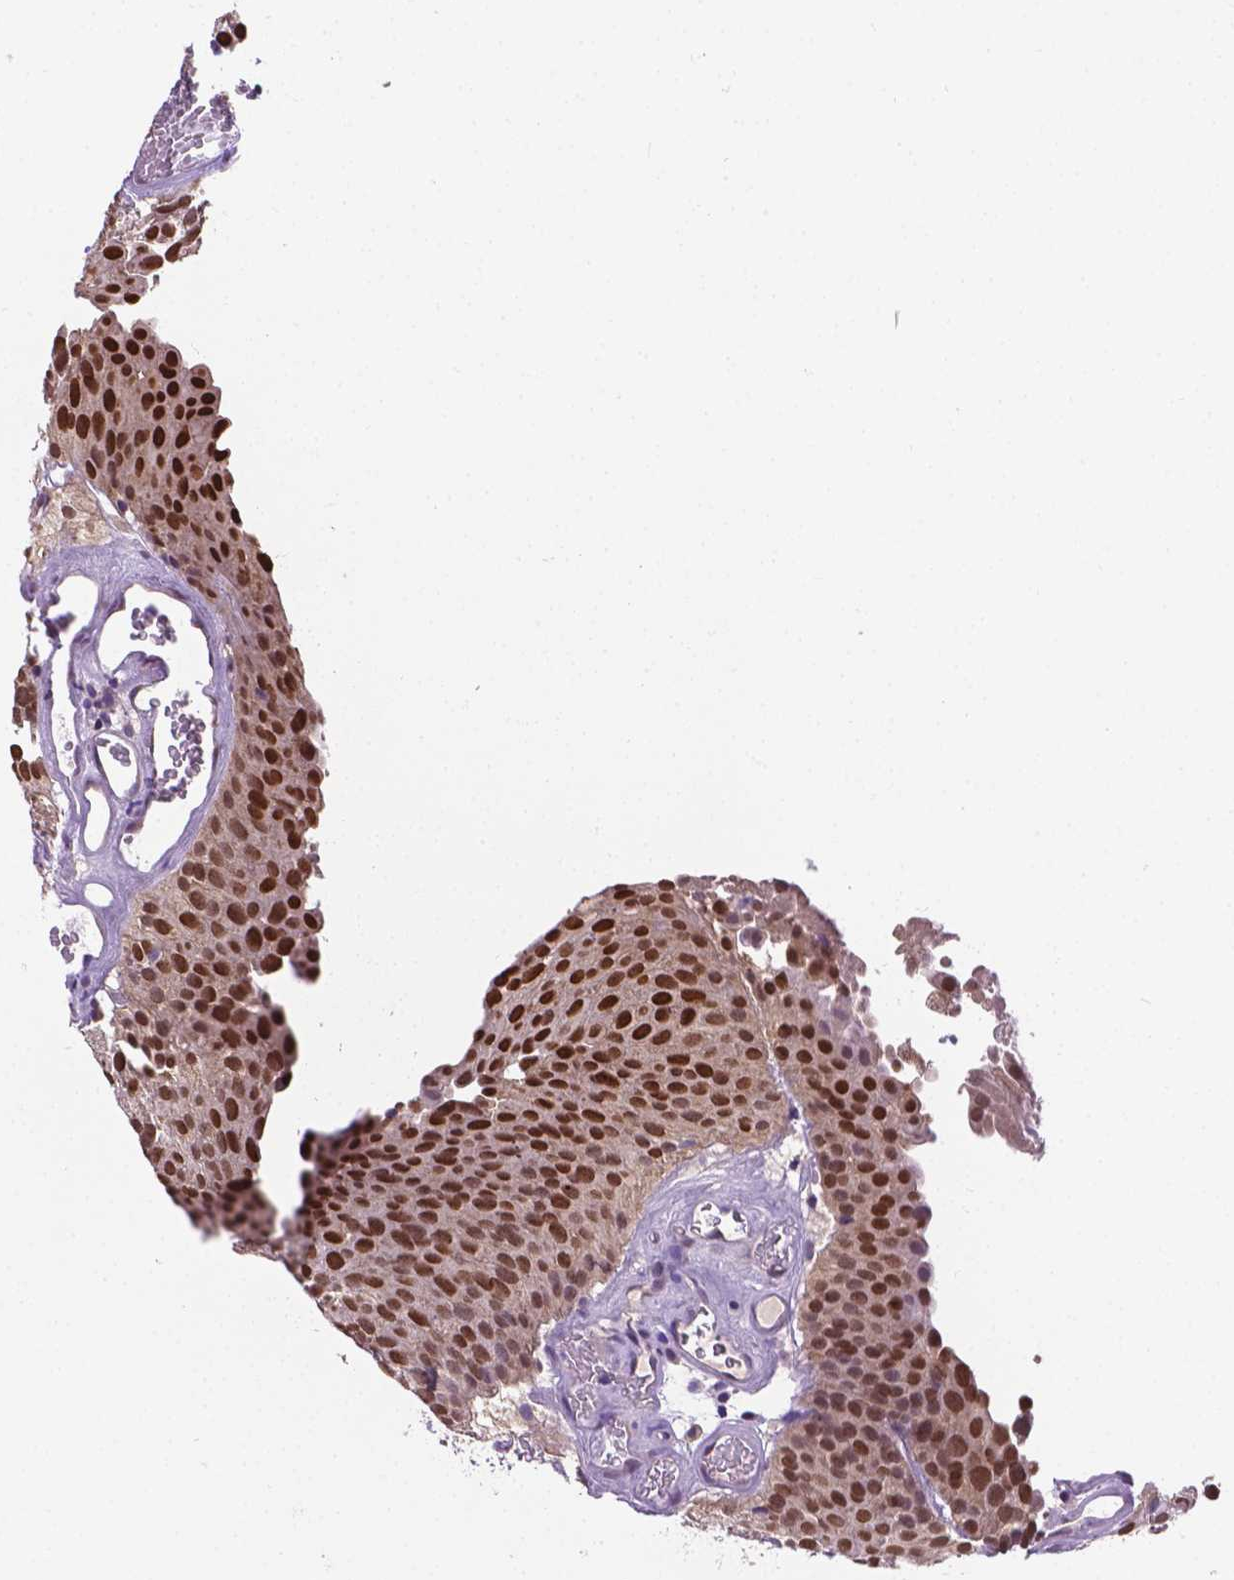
{"staining": {"intensity": "moderate", "quantity": ">75%", "location": "nuclear"}, "tissue": "urothelial cancer", "cell_type": "Tumor cells", "image_type": "cancer", "snomed": [{"axis": "morphology", "description": "Urothelial carcinoma, Low grade"}, {"axis": "topography", "description": "Urinary bladder"}], "caption": "Immunohistochemistry staining of urothelial carcinoma (low-grade), which shows medium levels of moderate nuclear staining in approximately >75% of tumor cells indicating moderate nuclear protein positivity. The staining was performed using DAB (brown) for protein detection and nuclei were counterstained in hematoxylin (blue).", "gene": "IRF6", "patient": {"sex": "female", "age": 87}}